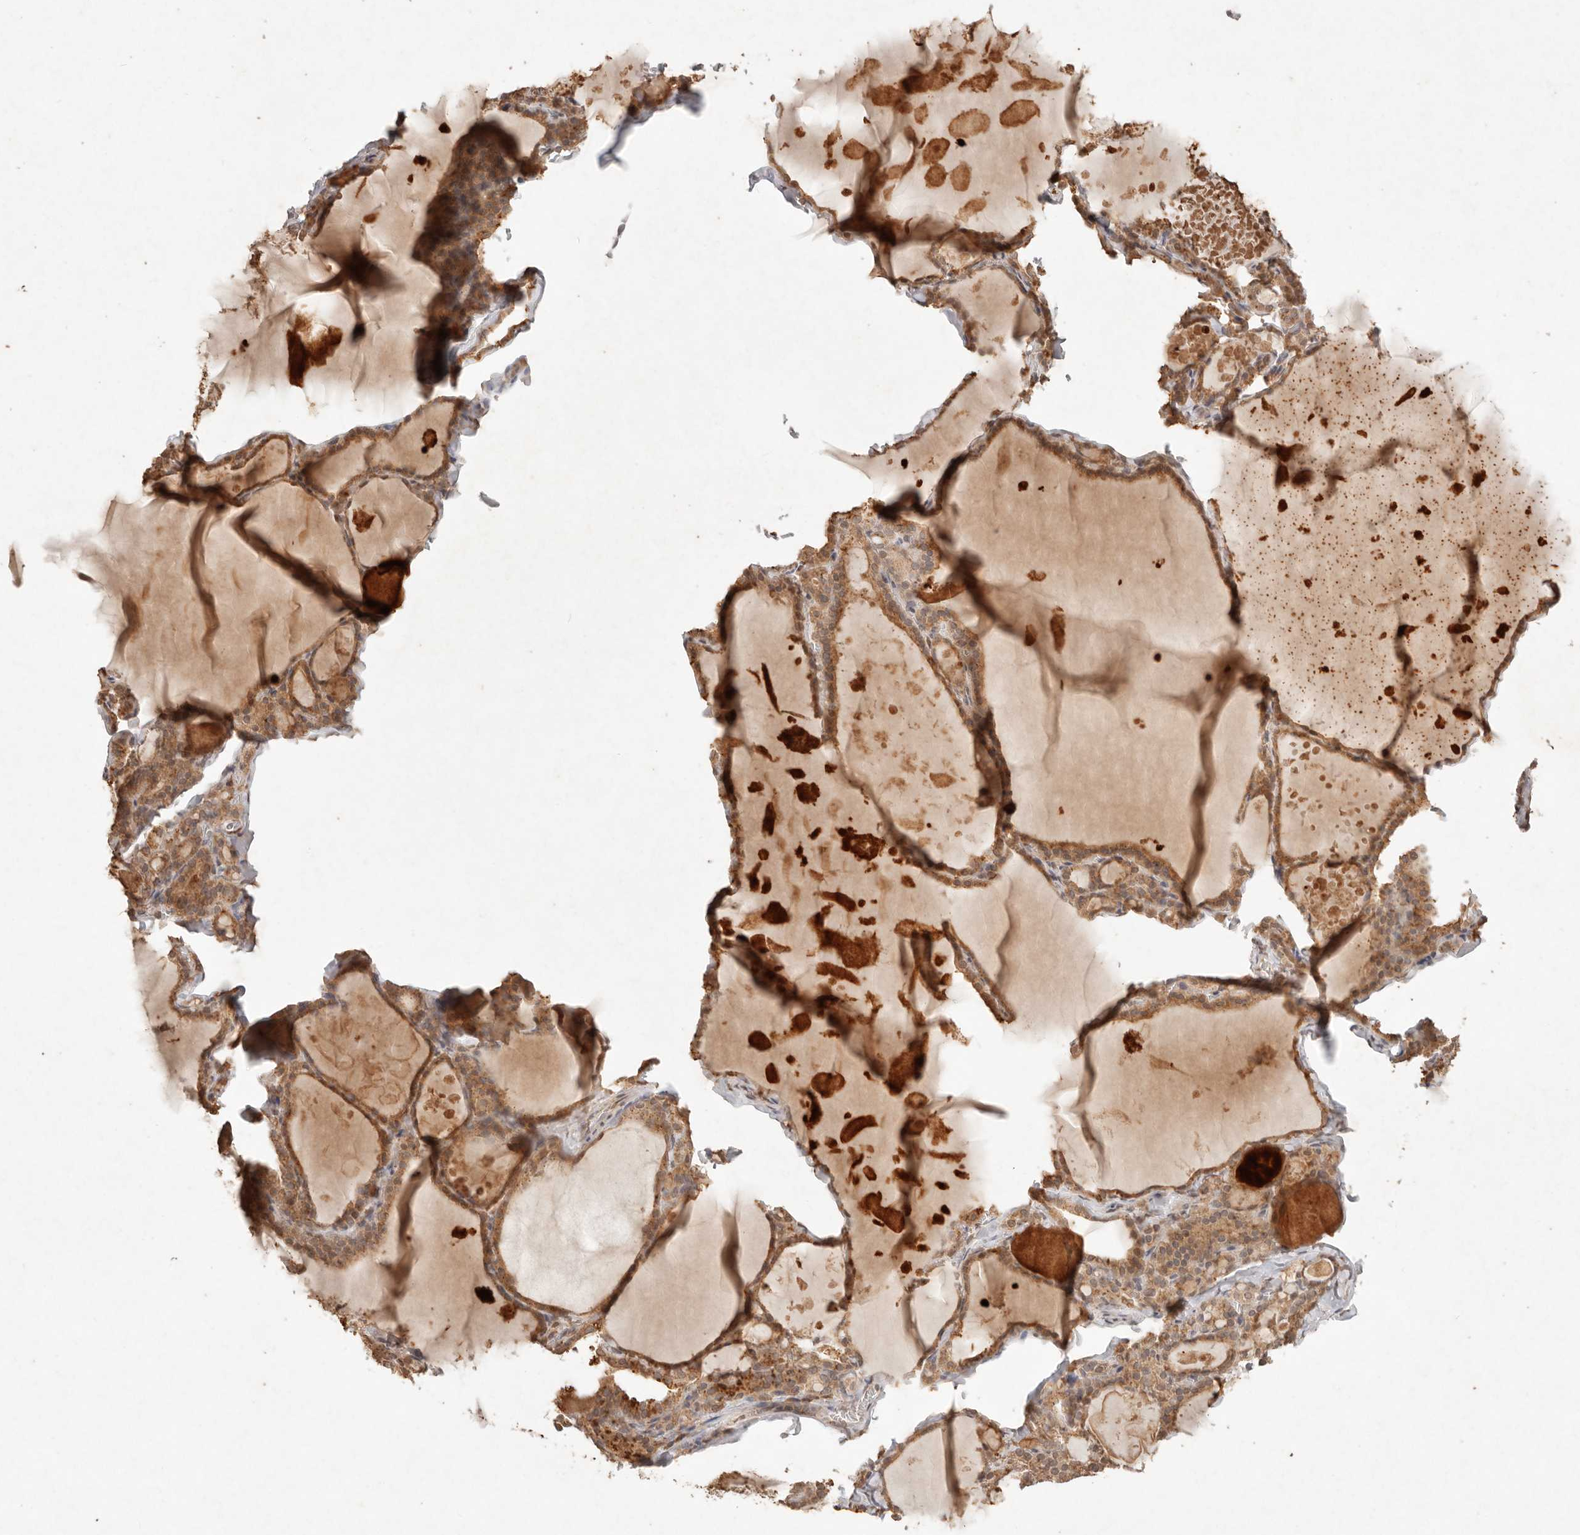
{"staining": {"intensity": "moderate", "quantity": ">75%", "location": "cytoplasmic/membranous"}, "tissue": "thyroid gland", "cell_type": "Glandular cells", "image_type": "normal", "snomed": [{"axis": "morphology", "description": "Normal tissue, NOS"}, {"axis": "topography", "description": "Thyroid gland"}], "caption": "IHC staining of benign thyroid gland, which exhibits medium levels of moderate cytoplasmic/membranous expression in approximately >75% of glandular cells indicating moderate cytoplasmic/membranous protein expression. The staining was performed using DAB (3,3'-diaminobenzidine) (brown) for protein detection and nuclei were counterstained in hematoxylin (blue).", "gene": "LMO4", "patient": {"sex": "male", "age": 56}}